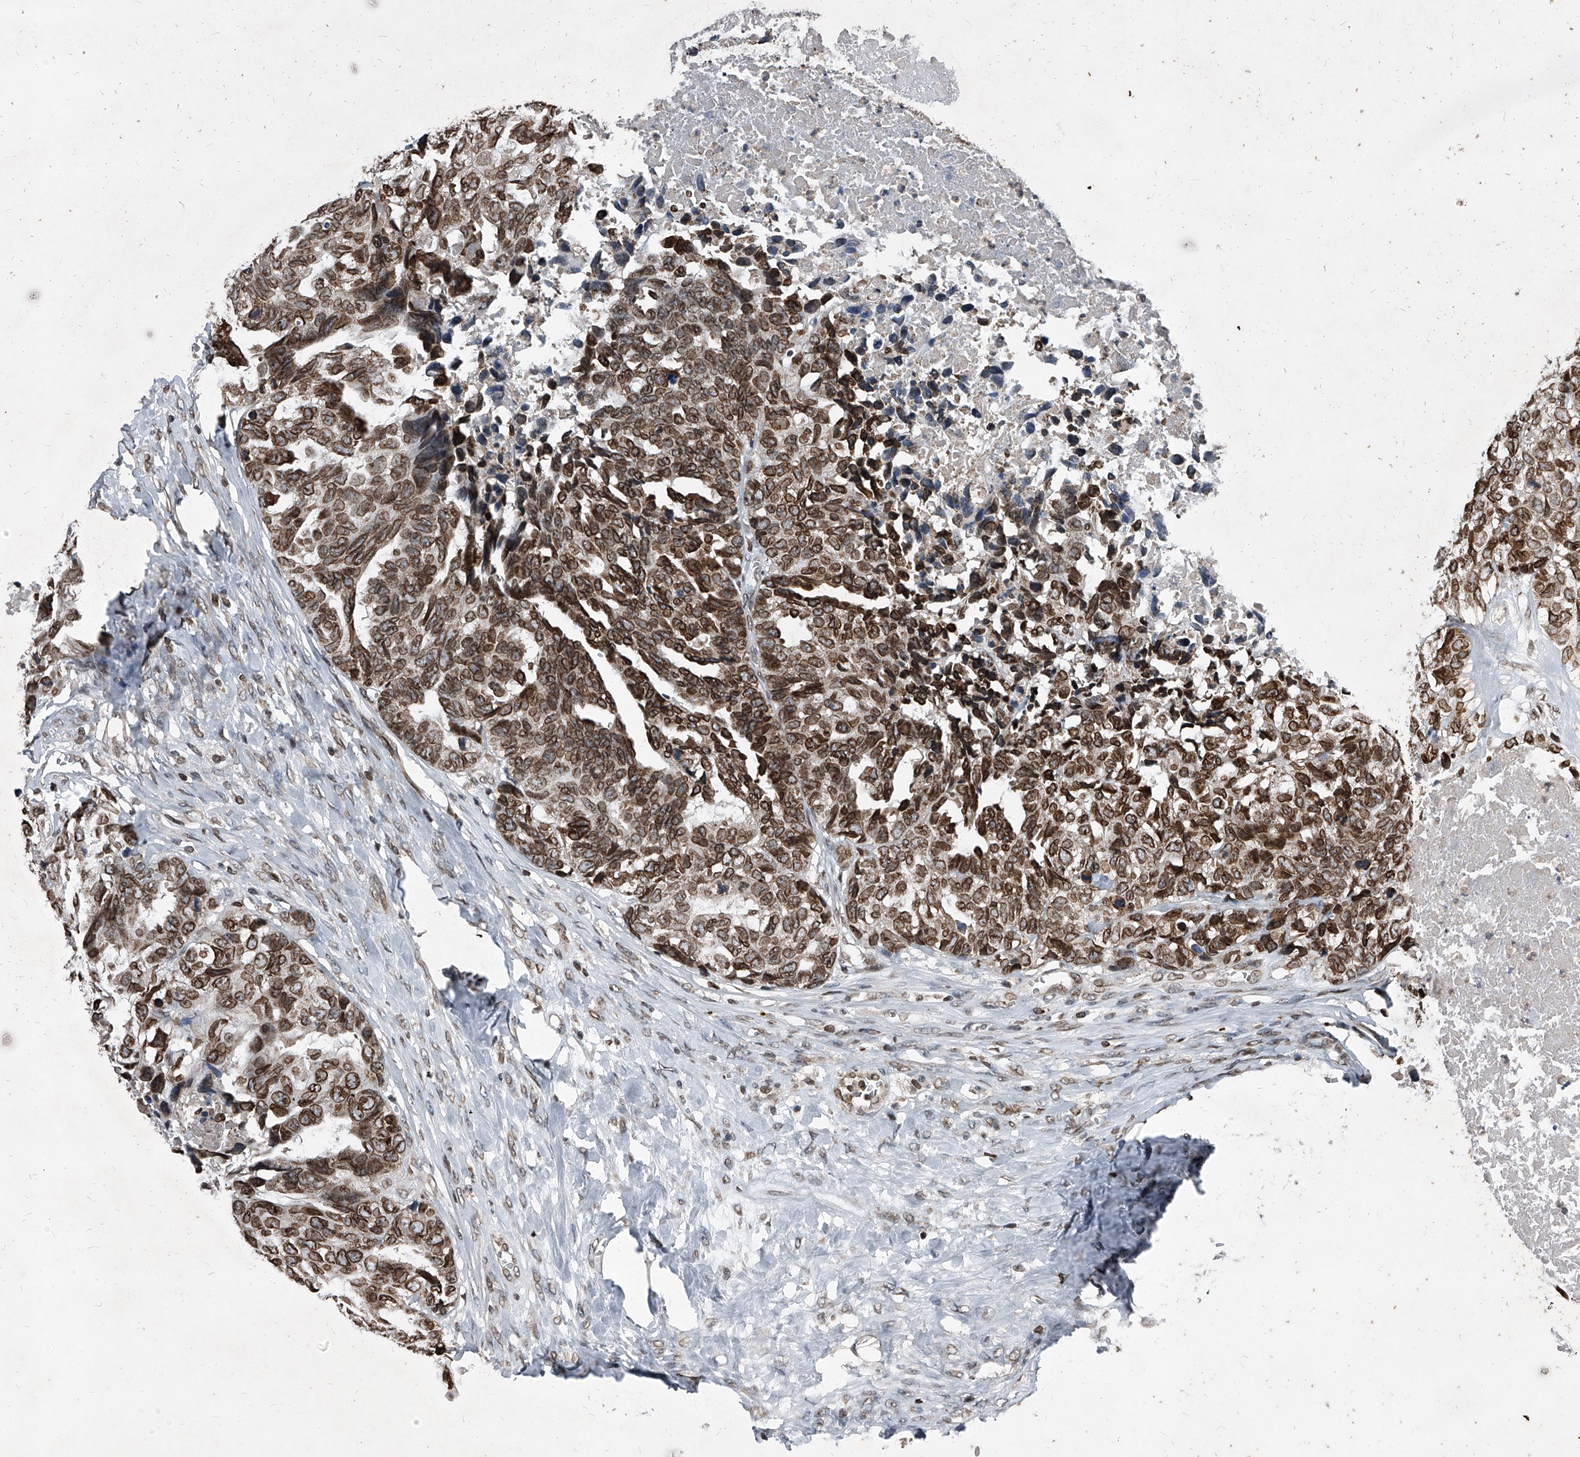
{"staining": {"intensity": "strong", "quantity": ">75%", "location": "cytoplasmic/membranous,nuclear"}, "tissue": "ovarian cancer", "cell_type": "Tumor cells", "image_type": "cancer", "snomed": [{"axis": "morphology", "description": "Cystadenocarcinoma, serous, NOS"}, {"axis": "topography", "description": "Ovary"}], "caption": "Immunohistochemistry (IHC) micrograph of neoplastic tissue: ovarian cancer stained using IHC displays high levels of strong protein expression localized specifically in the cytoplasmic/membranous and nuclear of tumor cells, appearing as a cytoplasmic/membranous and nuclear brown color.", "gene": "PHF20", "patient": {"sex": "female", "age": 79}}